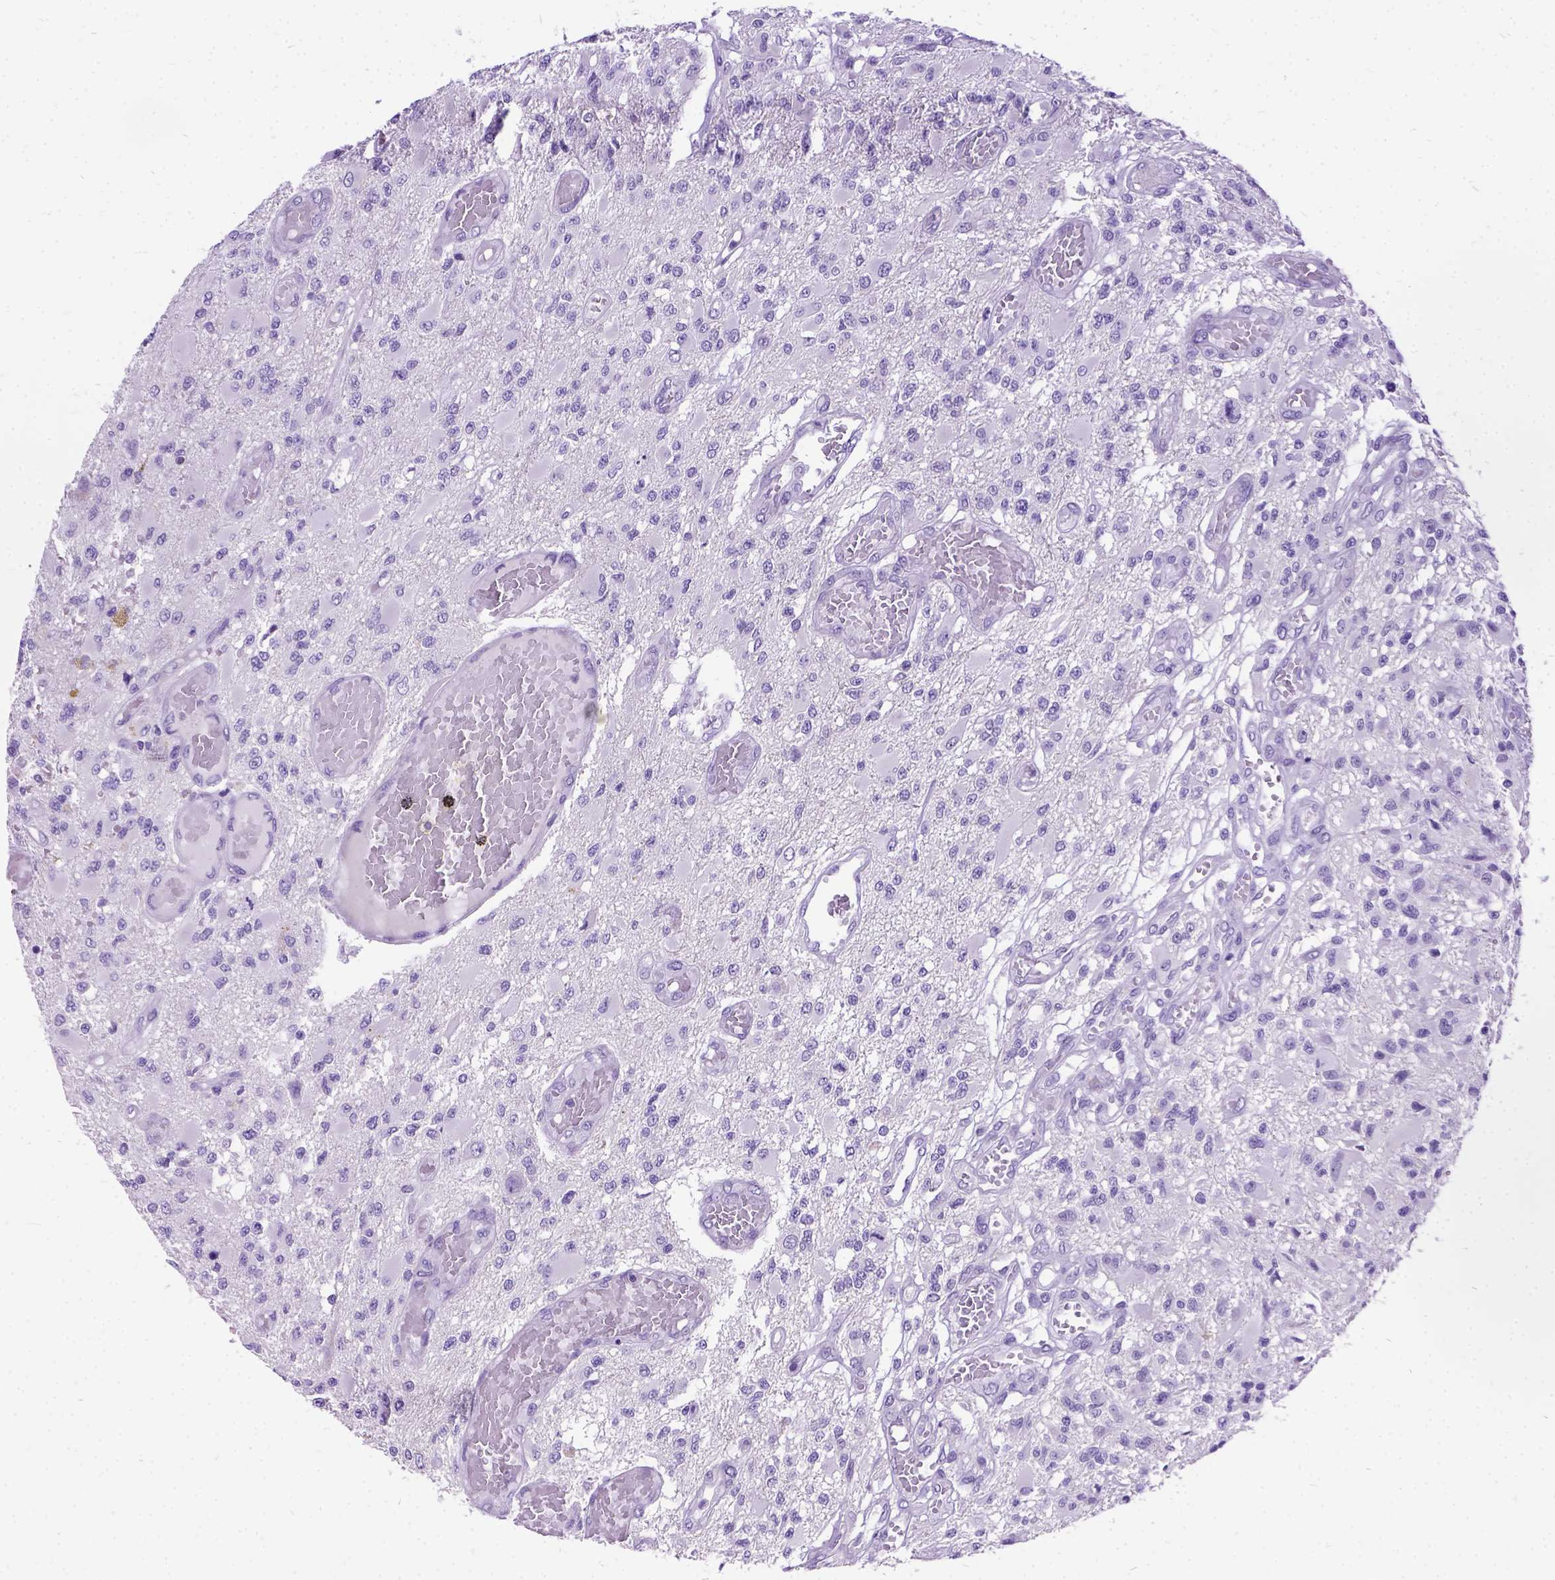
{"staining": {"intensity": "negative", "quantity": "none", "location": "none"}, "tissue": "glioma", "cell_type": "Tumor cells", "image_type": "cancer", "snomed": [{"axis": "morphology", "description": "Glioma, malignant, High grade"}, {"axis": "topography", "description": "Brain"}], "caption": "A histopathology image of malignant glioma (high-grade) stained for a protein shows no brown staining in tumor cells.", "gene": "PRG2", "patient": {"sex": "female", "age": 63}}